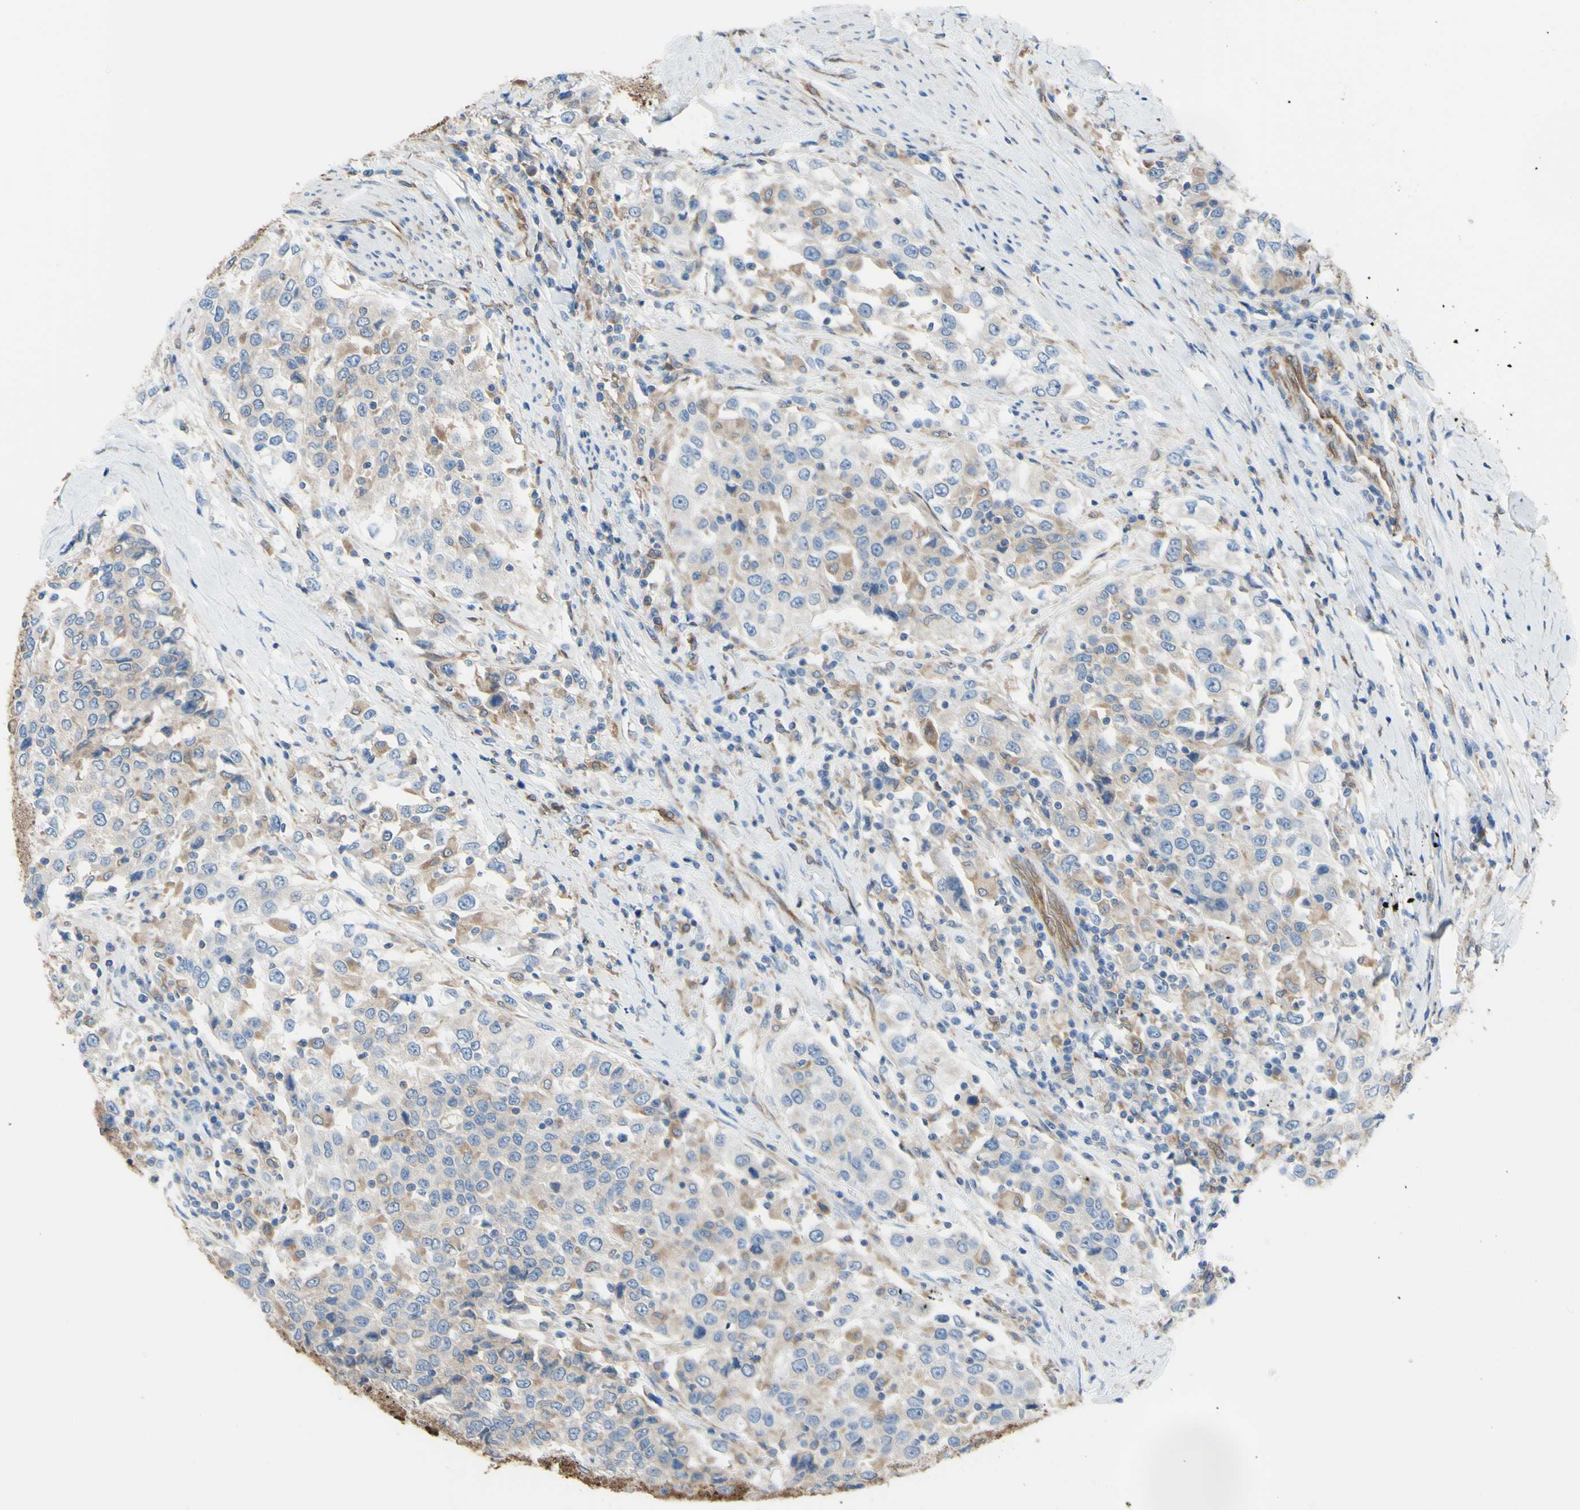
{"staining": {"intensity": "weak", "quantity": "<25%", "location": "cytoplasmic/membranous"}, "tissue": "urothelial cancer", "cell_type": "Tumor cells", "image_type": "cancer", "snomed": [{"axis": "morphology", "description": "Urothelial carcinoma, High grade"}, {"axis": "topography", "description": "Urinary bladder"}], "caption": "High magnification brightfield microscopy of urothelial carcinoma (high-grade) stained with DAB (3,3'-diaminobenzidine) (brown) and counterstained with hematoxylin (blue): tumor cells show no significant staining.", "gene": "MGST2", "patient": {"sex": "female", "age": 80}}